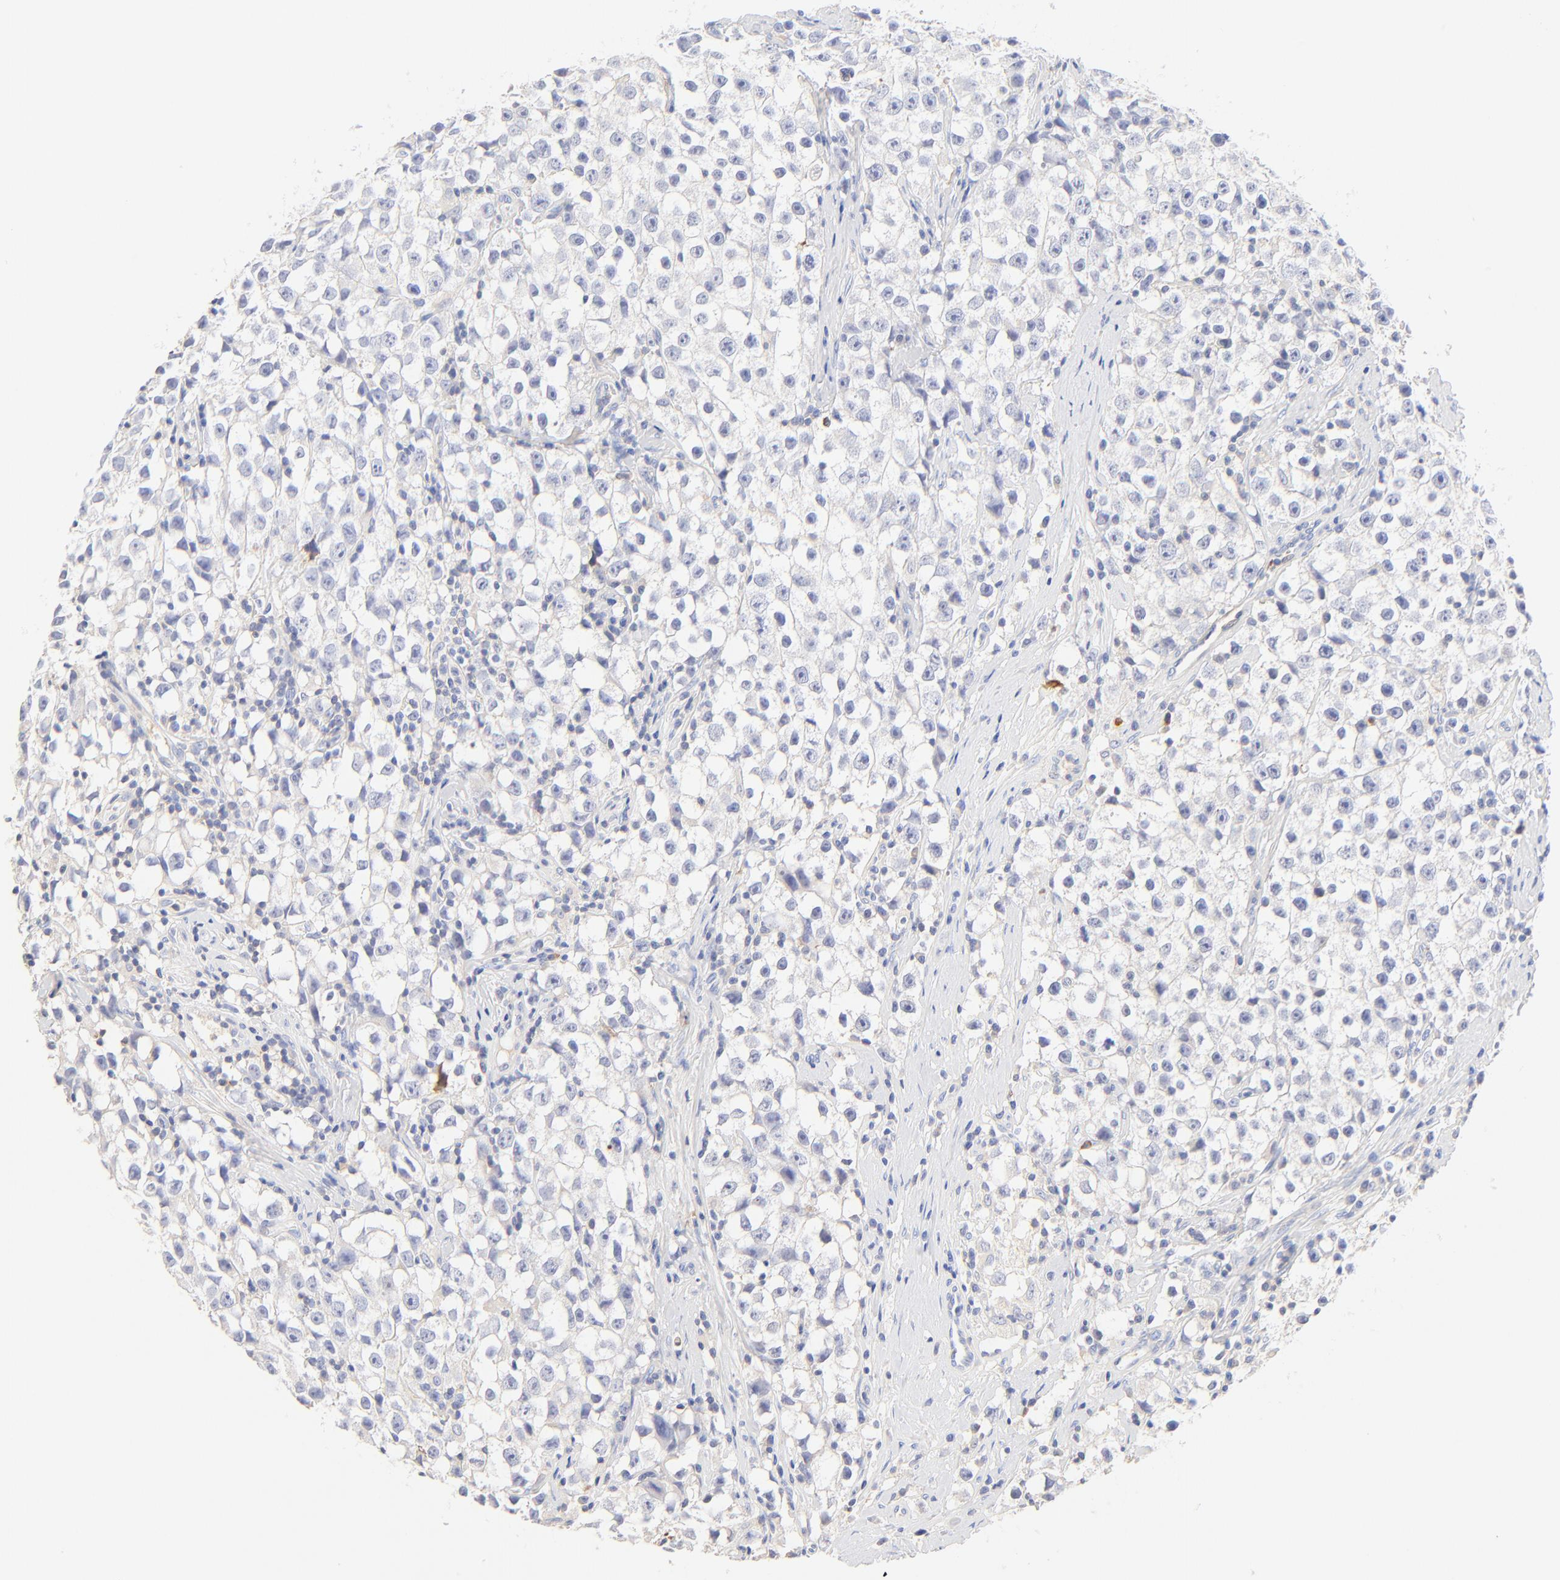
{"staining": {"intensity": "negative", "quantity": "none", "location": "none"}, "tissue": "testis cancer", "cell_type": "Tumor cells", "image_type": "cancer", "snomed": [{"axis": "morphology", "description": "Seminoma, NOS"}, {"axis": "topography", "description": "Testis"}], "caption": "An IHC micrograph of testis cancer (seminoma) is shown. There is no staining in tumor cells of testis cancer (seminoma).", "gene": "MDGA2", "patient": {"sex": "male", "age": 35}}